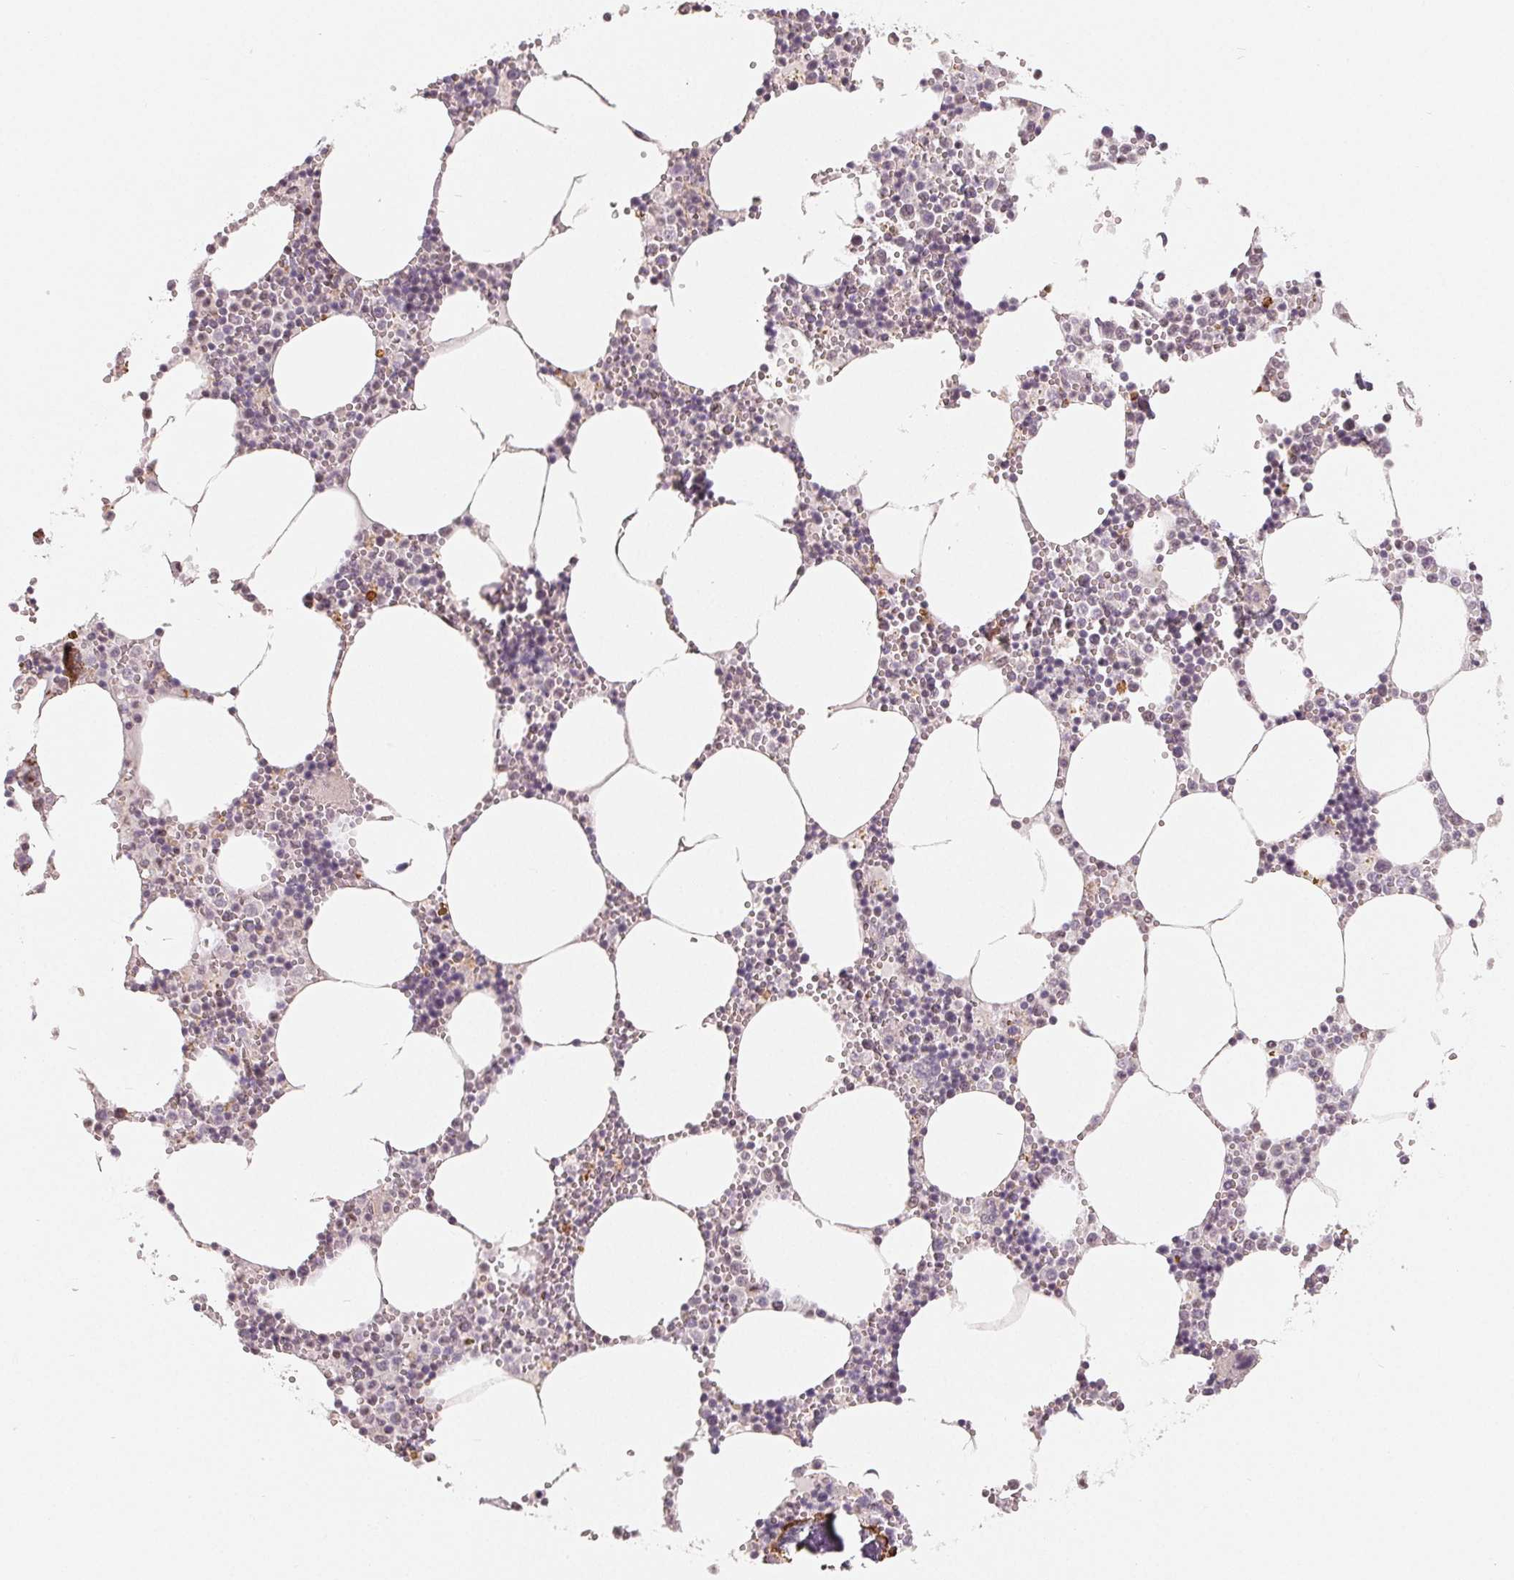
{"staining": {"intensity": "strong", "quantity": "<25%", "location": "nuclear"}, "tissue": "bone marrow", "cell_type": "Hematopoietic cells", "image_type": "normal", "snomed": [{"axis": "morphology", "description": "Normal tissue, NOS"}, {"axis": "topography", "description": "Bone marrow"}], "caption": "Benign bone marrow shows strong nuclear positivity in approximately <25% of hematopoietic cells.", "gene": "CCDC138", "patient": {"sex": "male", "age": 54}}